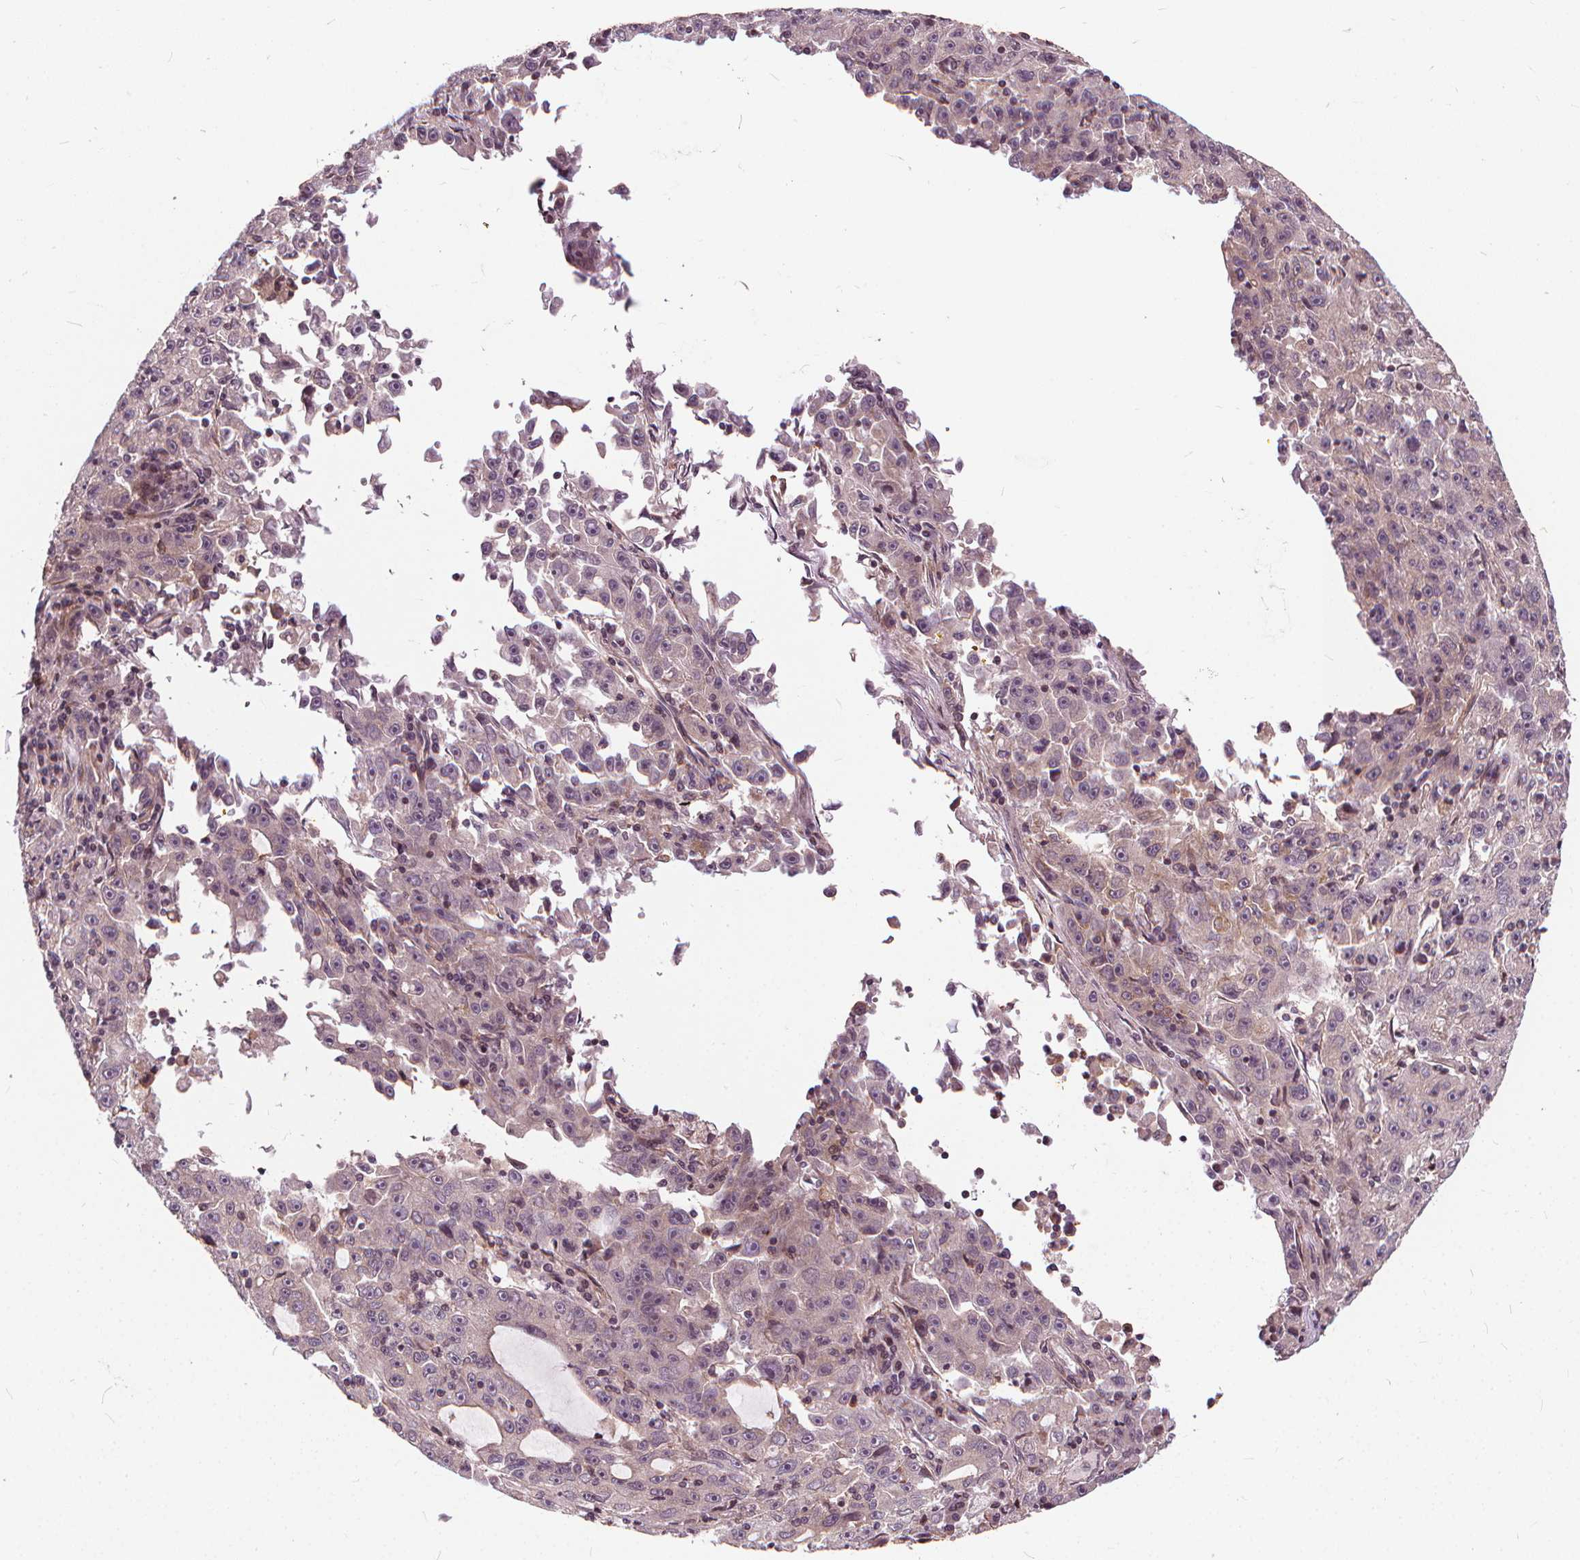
{"staining": {"intensity": "negative", "quantity": "none", "location": "none"}, "tissue": "lung cancer", "cell_type": "Tumor cells", "image_type": "cancer", "snomed": [{"axis": "morphology", "description": "Normal morphology"}, {"axis": "morphology", "description": "Adenocarcinoma, NOS"}, {"axis": "topography", "description": "Lymph node"}, {"axis": "topography", "description": "Lung"}], "caption": "High power microscopy image of an IHC image of adenocarcinoma (lung), revealing no significant staining in tumor cells. Brightfield microscopy of IHC stained with DAB (brown) and hematoxylin (blue), captured at high magnification.", "gene": "INPP5E", "patient": {"sex": "female", "age": 57}}